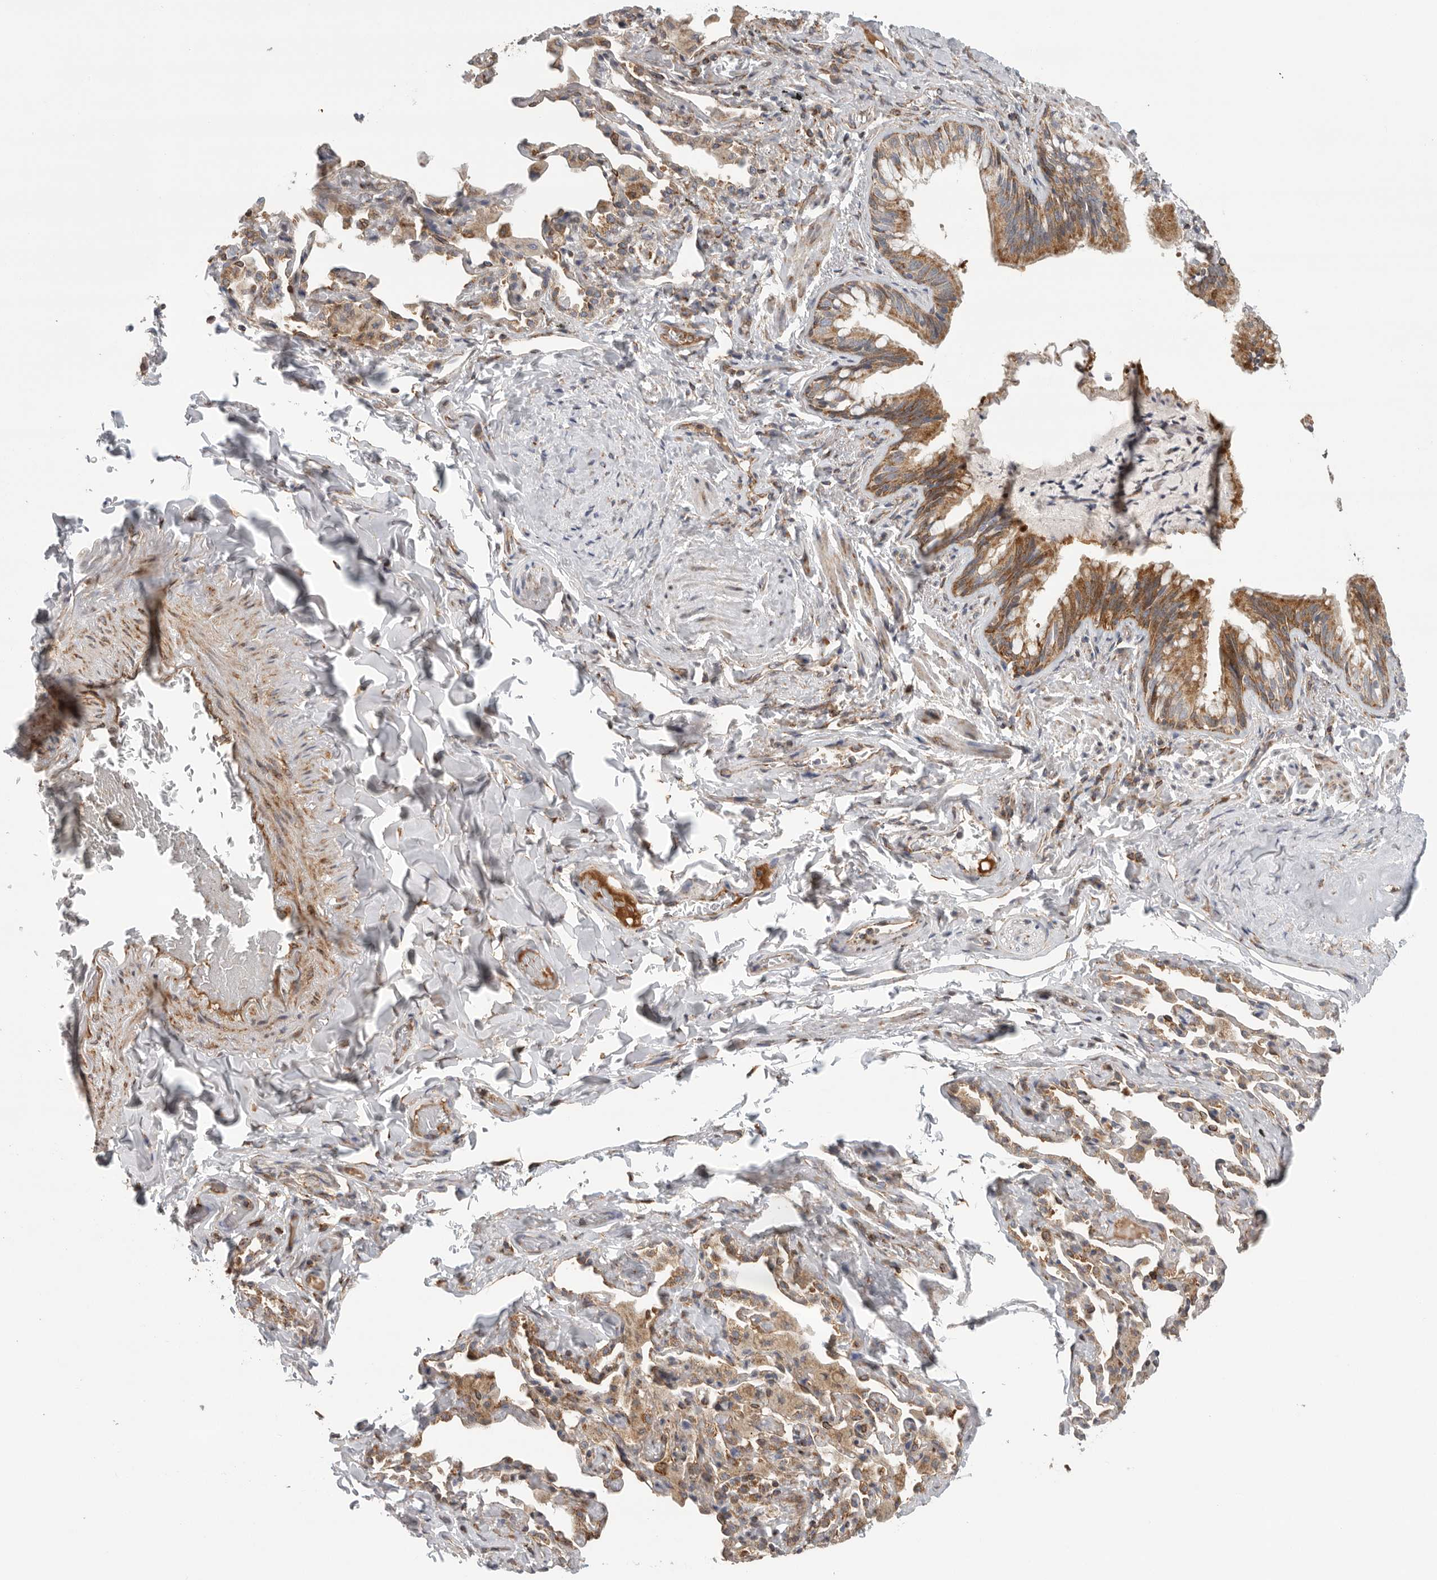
{"staining": {"intensity": "moderate", "quantity": ">75%", "location": "cytoplasmic/membranous"}, "tissue": "bronchus", "cell_type": "Respiratory epithelial cells", "image_type": "normal", "snomed": [{"axis": "morphology", "description": "Normal tissue, NOS"}, {"axis": "morphology", "description": "Inflammation, NOS"}, {"axis": "topography", "description": "Bronchus"}, {"axis": "topography", "description": "Lung"}], "caption": "Immunohistochemical staining of benign human bronchus demonstrates moderate cytoplasmic/membranous protein positivity in approximately >75% of respiratory epithelial cells. The staining was performed using DAB (3,3'-diaminobenzidine) to visualize the protein expression in brown, while the nuclei were stained in blue with hematoxylin (Magnification: 20x).", "gene": "FKBP8", "patient": {"sex": "female", "age": 46}}